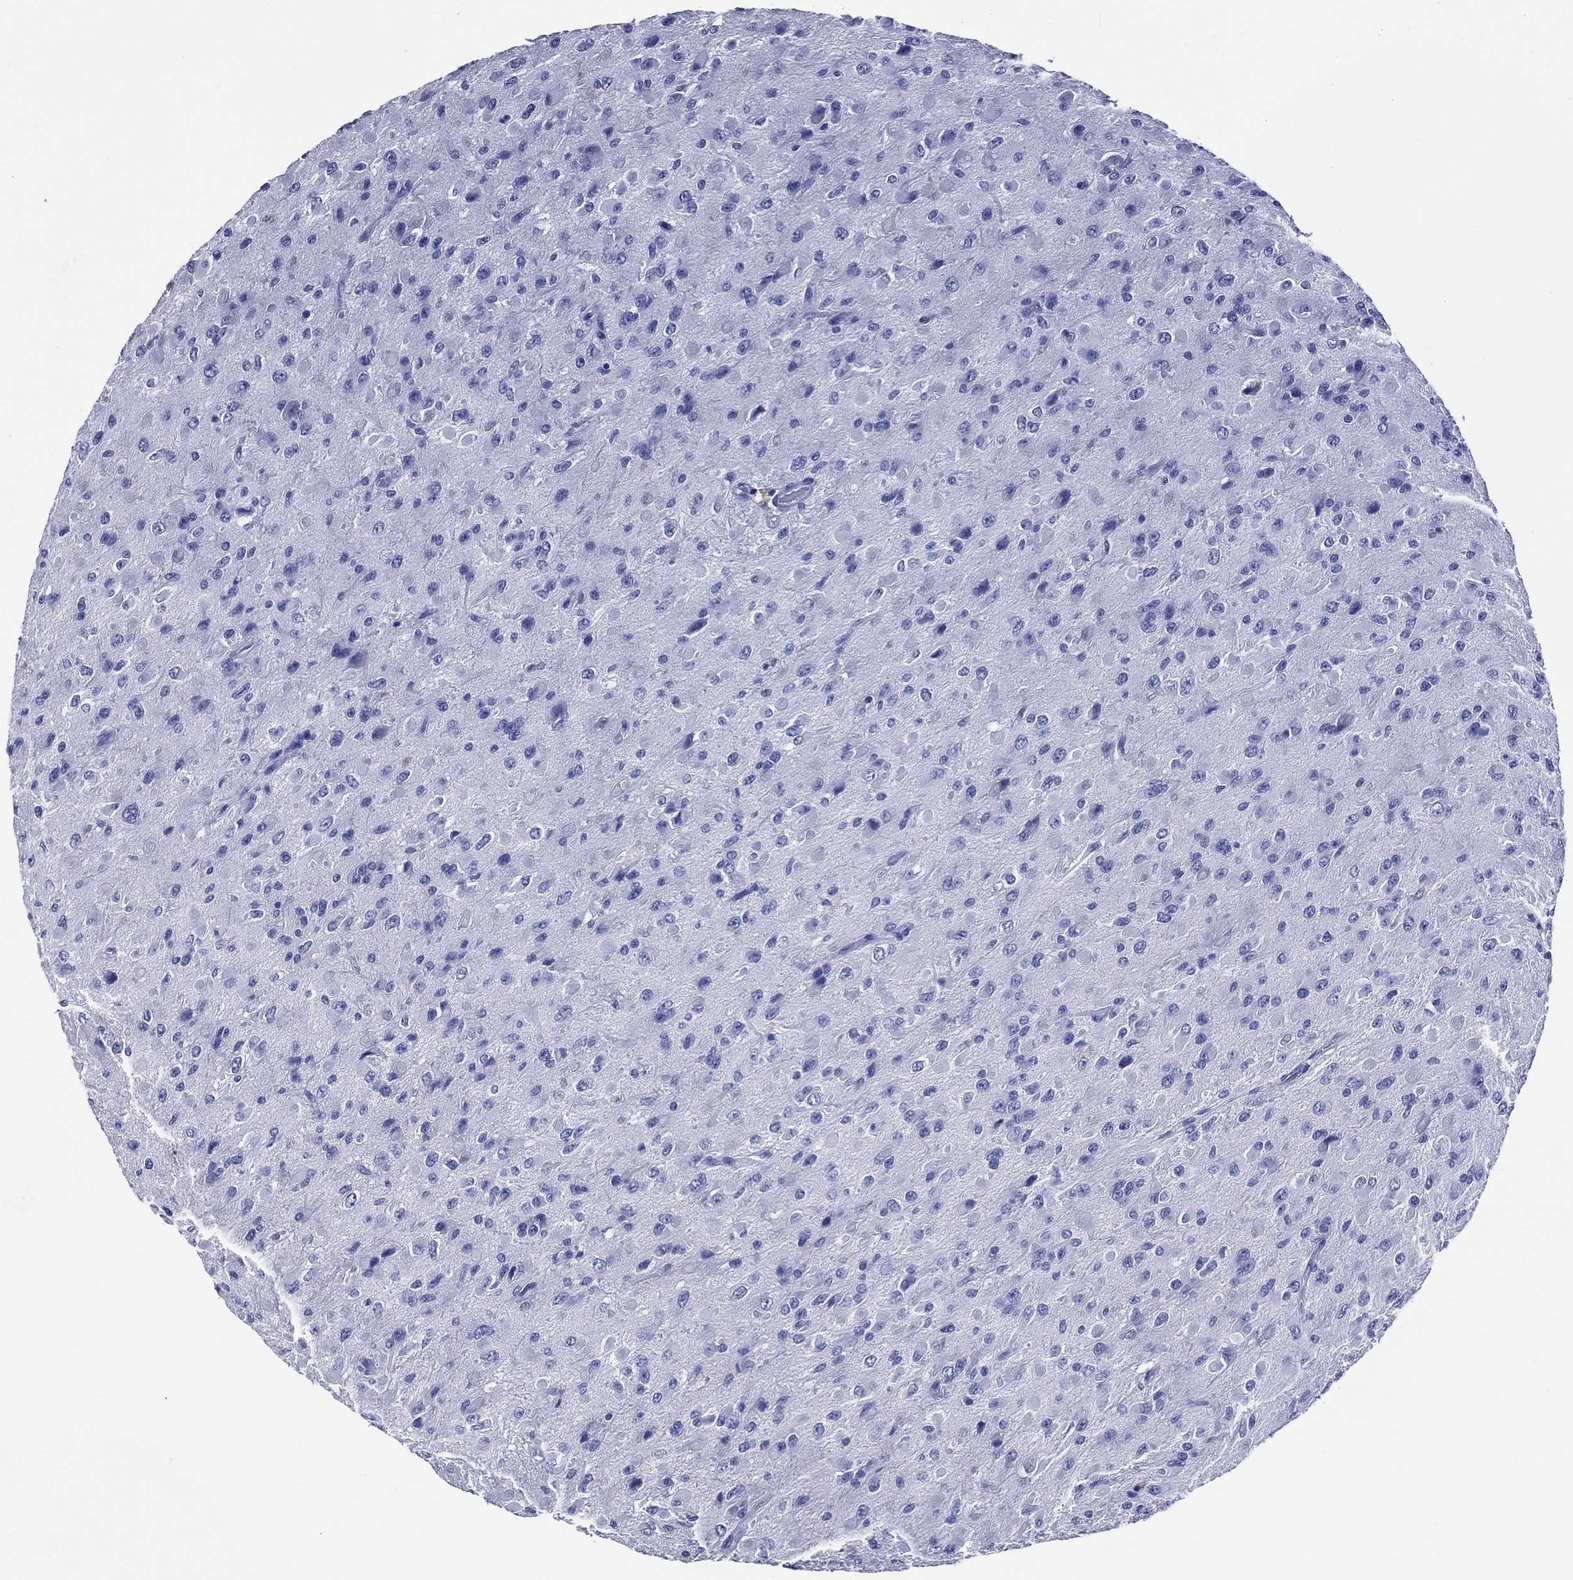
{"staining": {"intensity": "negative", "quantity": "none", "location": "none"}, "tissue": "glioma", "cell_type": "Tumor cells", "image_type": "cancer", "snomed": [{"axis": "morphology", "description": "Glioma, malignant, High grade"}, {"axis": "topography", "description": "Cerebral cortex"}], "caption": "Immunohistochemistry histopathology image of neoplastic tissue: human glioma stained with DAB reveals no significant protein staining in tumor cells. (DAB immunohistochemistry (IHC) visualized using brightfield microscopy, high magnification).", "gene": "ACE2", "patient": {"sex": "male", "age": 35}}